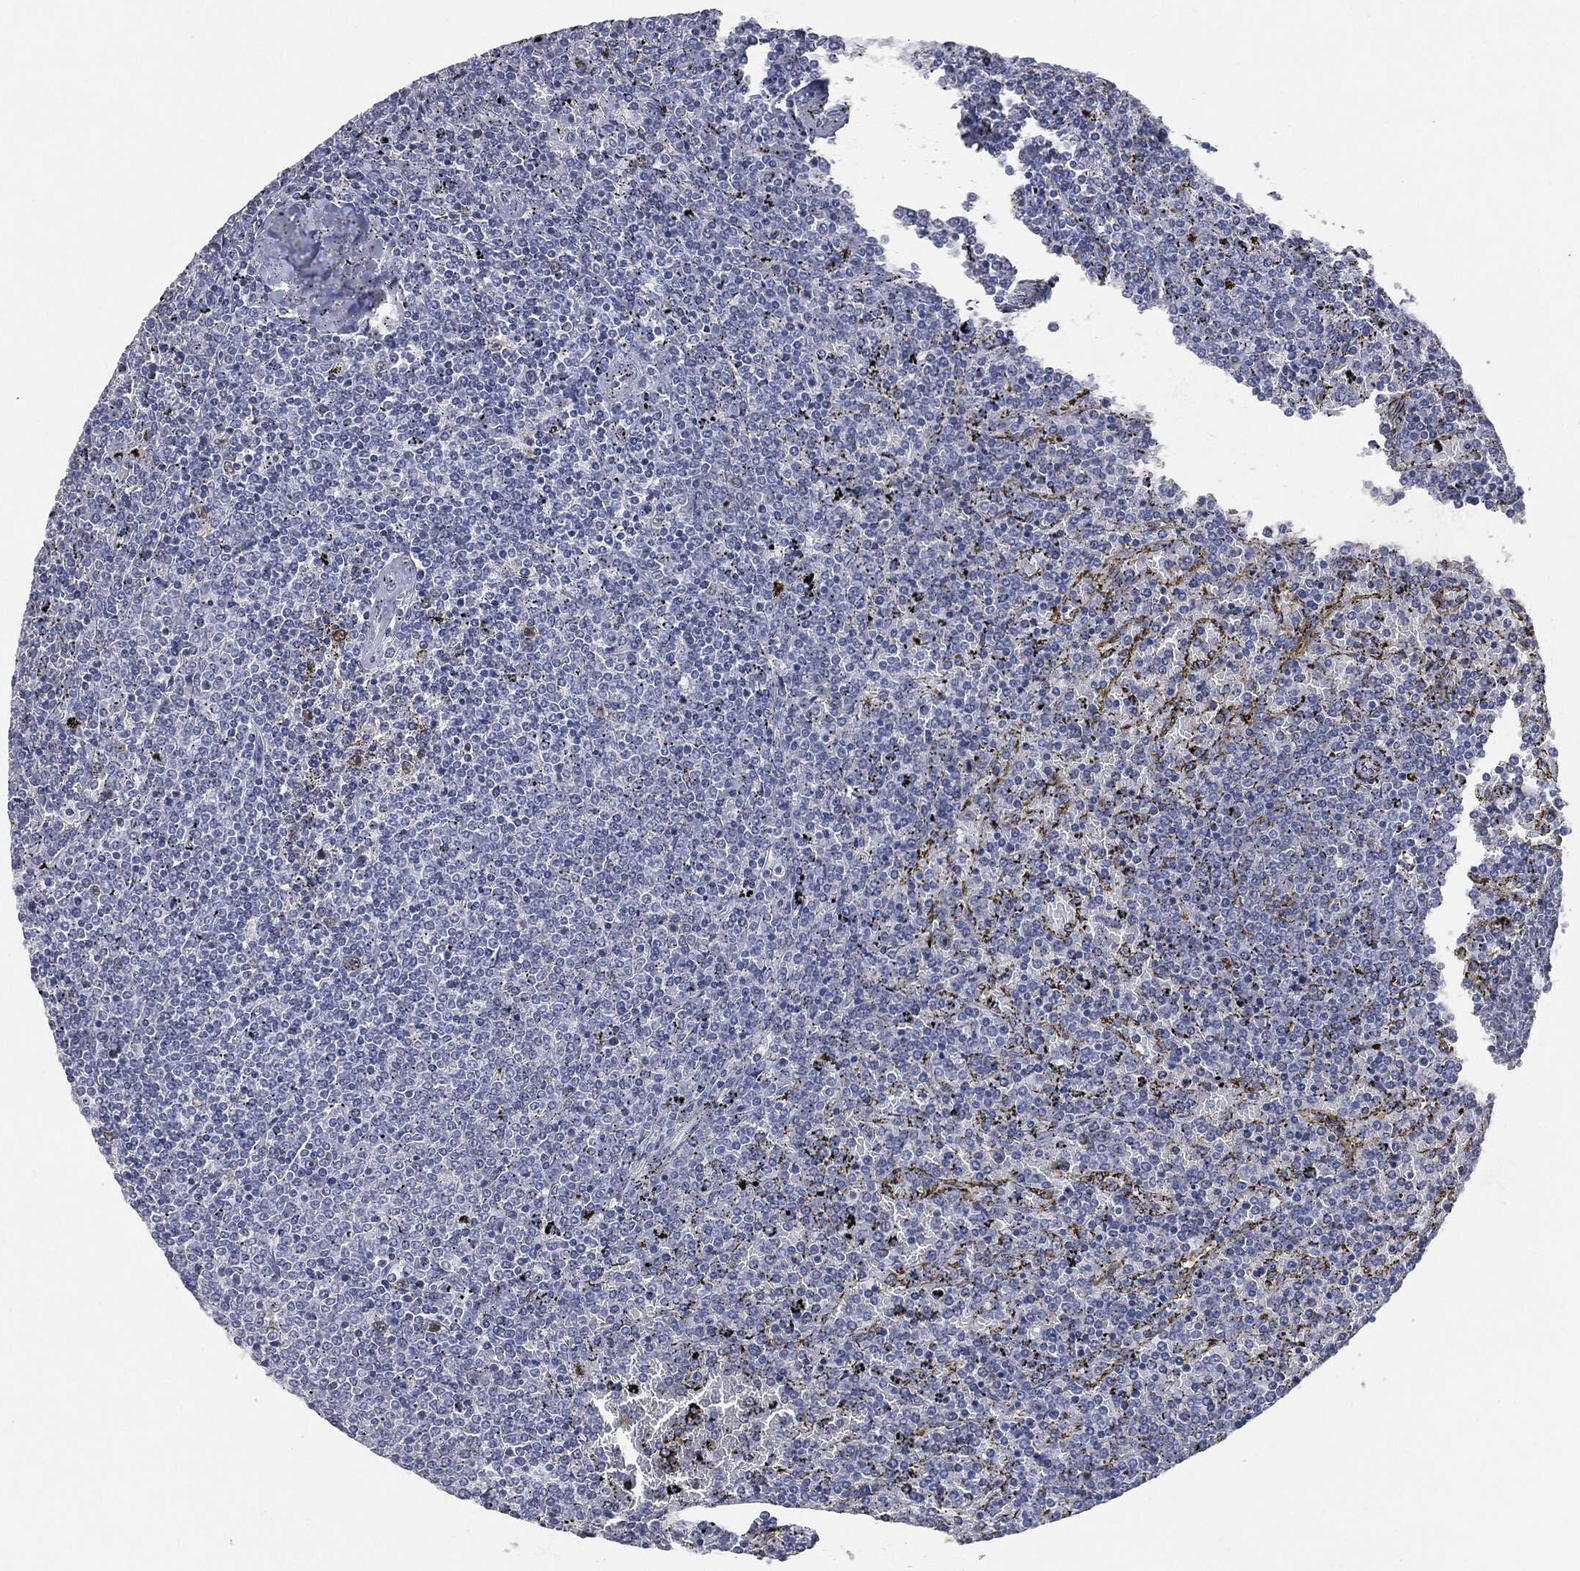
{"staining": {"intensity": "negative", "quantity": "none", "location": "none"}, "tissue": "lymphoma", "cell_type": "Tumor cells", "image_type": "cancer", "snomed": [{"axis": "morphology", "description": "Malignant lymphoma, non-Hodgkin's type, Low grade"}, {"axis": "topography", "description": "Spleen"}], "caption": "Human low-grade malignant lymphoma, non-Hodgkin's type stained for a protein using immunohistochemistry (IHC) displays no staining in tumor cells.", "gene": "UBE2C", "patient": {"sex": "female", "age": 77}}